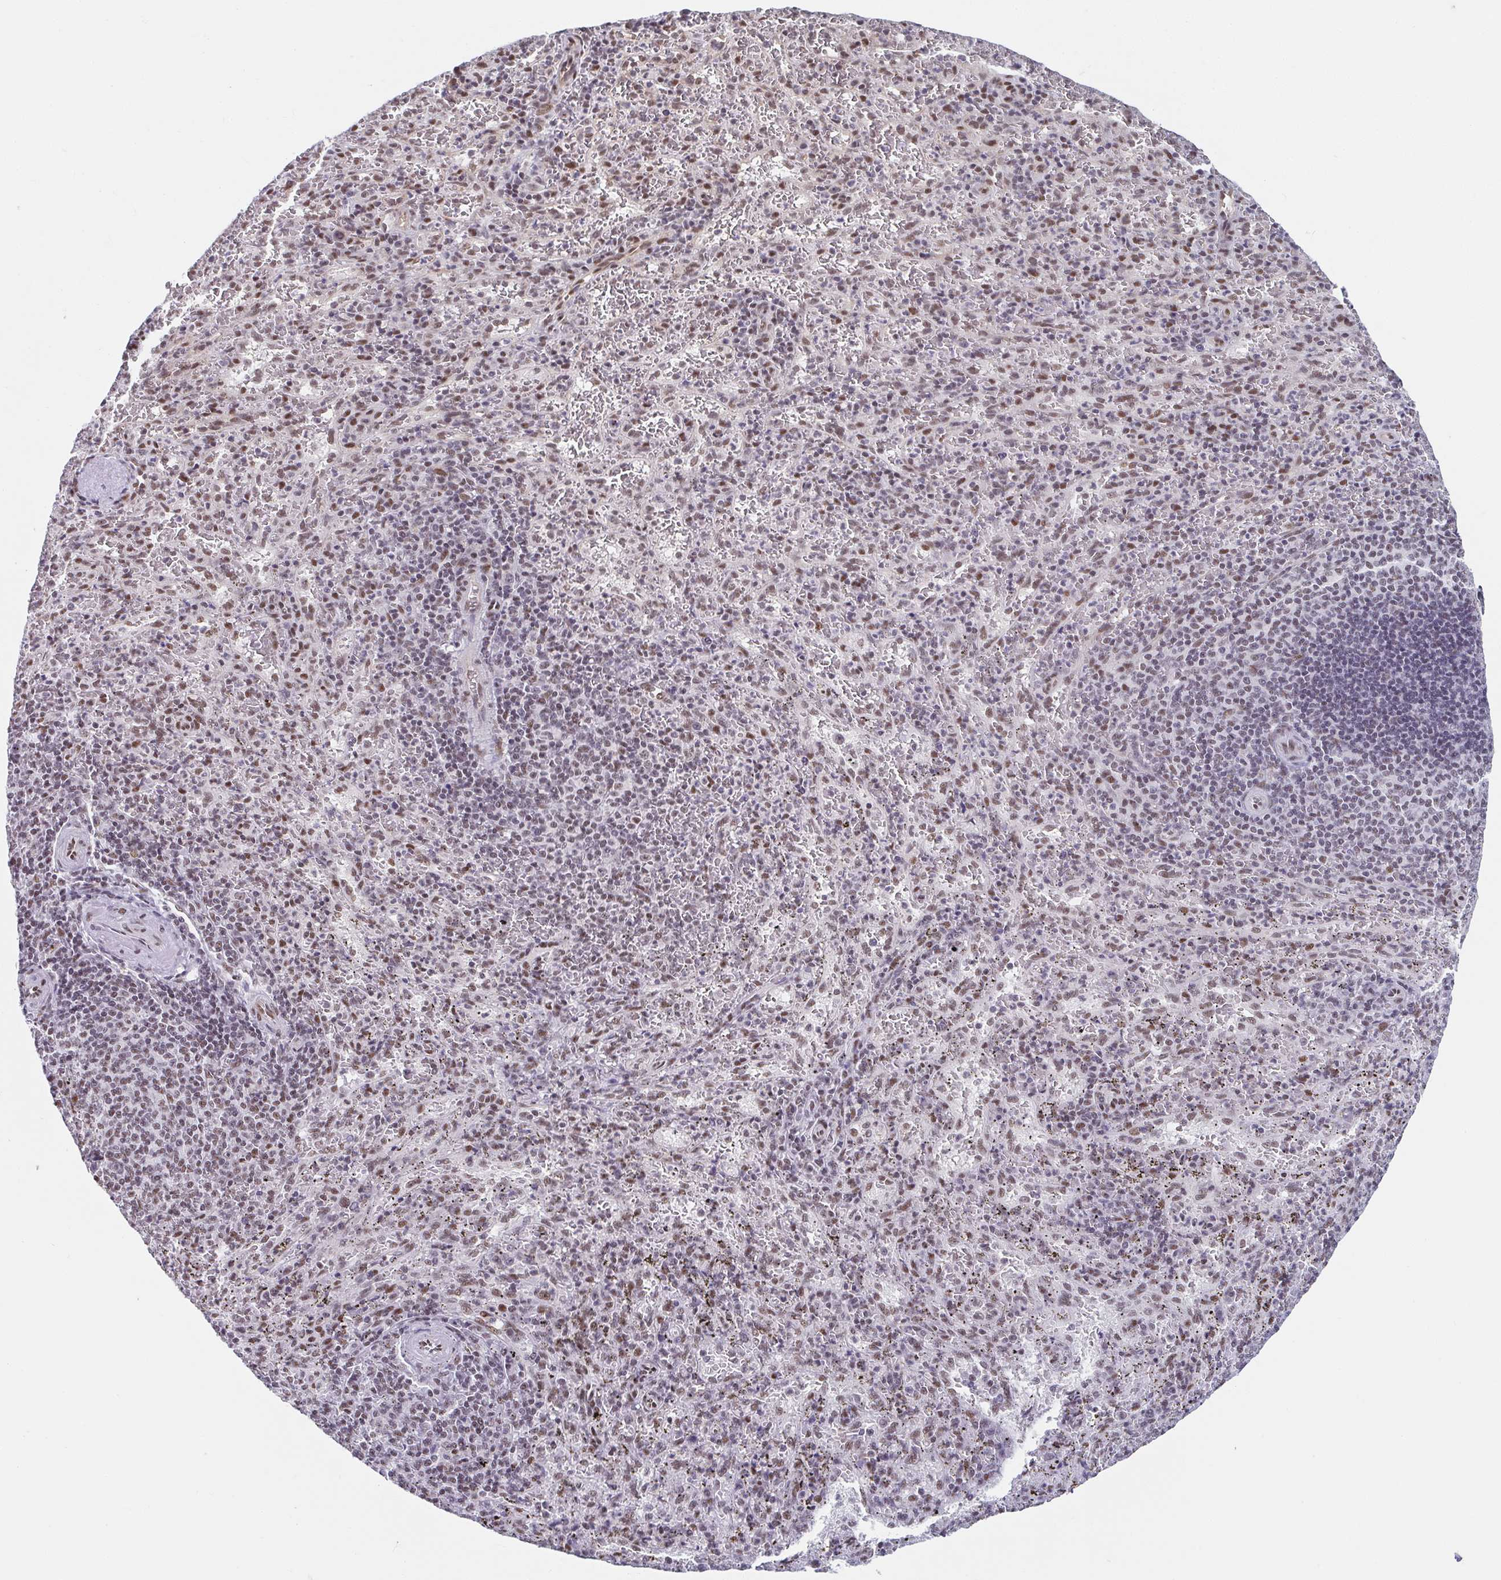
{"staining": {"intensity": "moderate", "quantity": "25%-75%", "location": "nuclear"}, "tissue": "spleen", "cell_type": "Cells in red pulp", "image_type": "normal", "snomed": [{"axis": "morphology", "description": "Normal tissue, NOS"}, {"axis": "topography", "description": "Spleen"}], "caption": "This micrograph displays immunohistochemistry staining of normal spleen, with medium moderate nuclear staining in about 25%-75% of cells in red pulp.", "gene": "SLC7A10", "patient": {"sex": "male", "age": 57}}